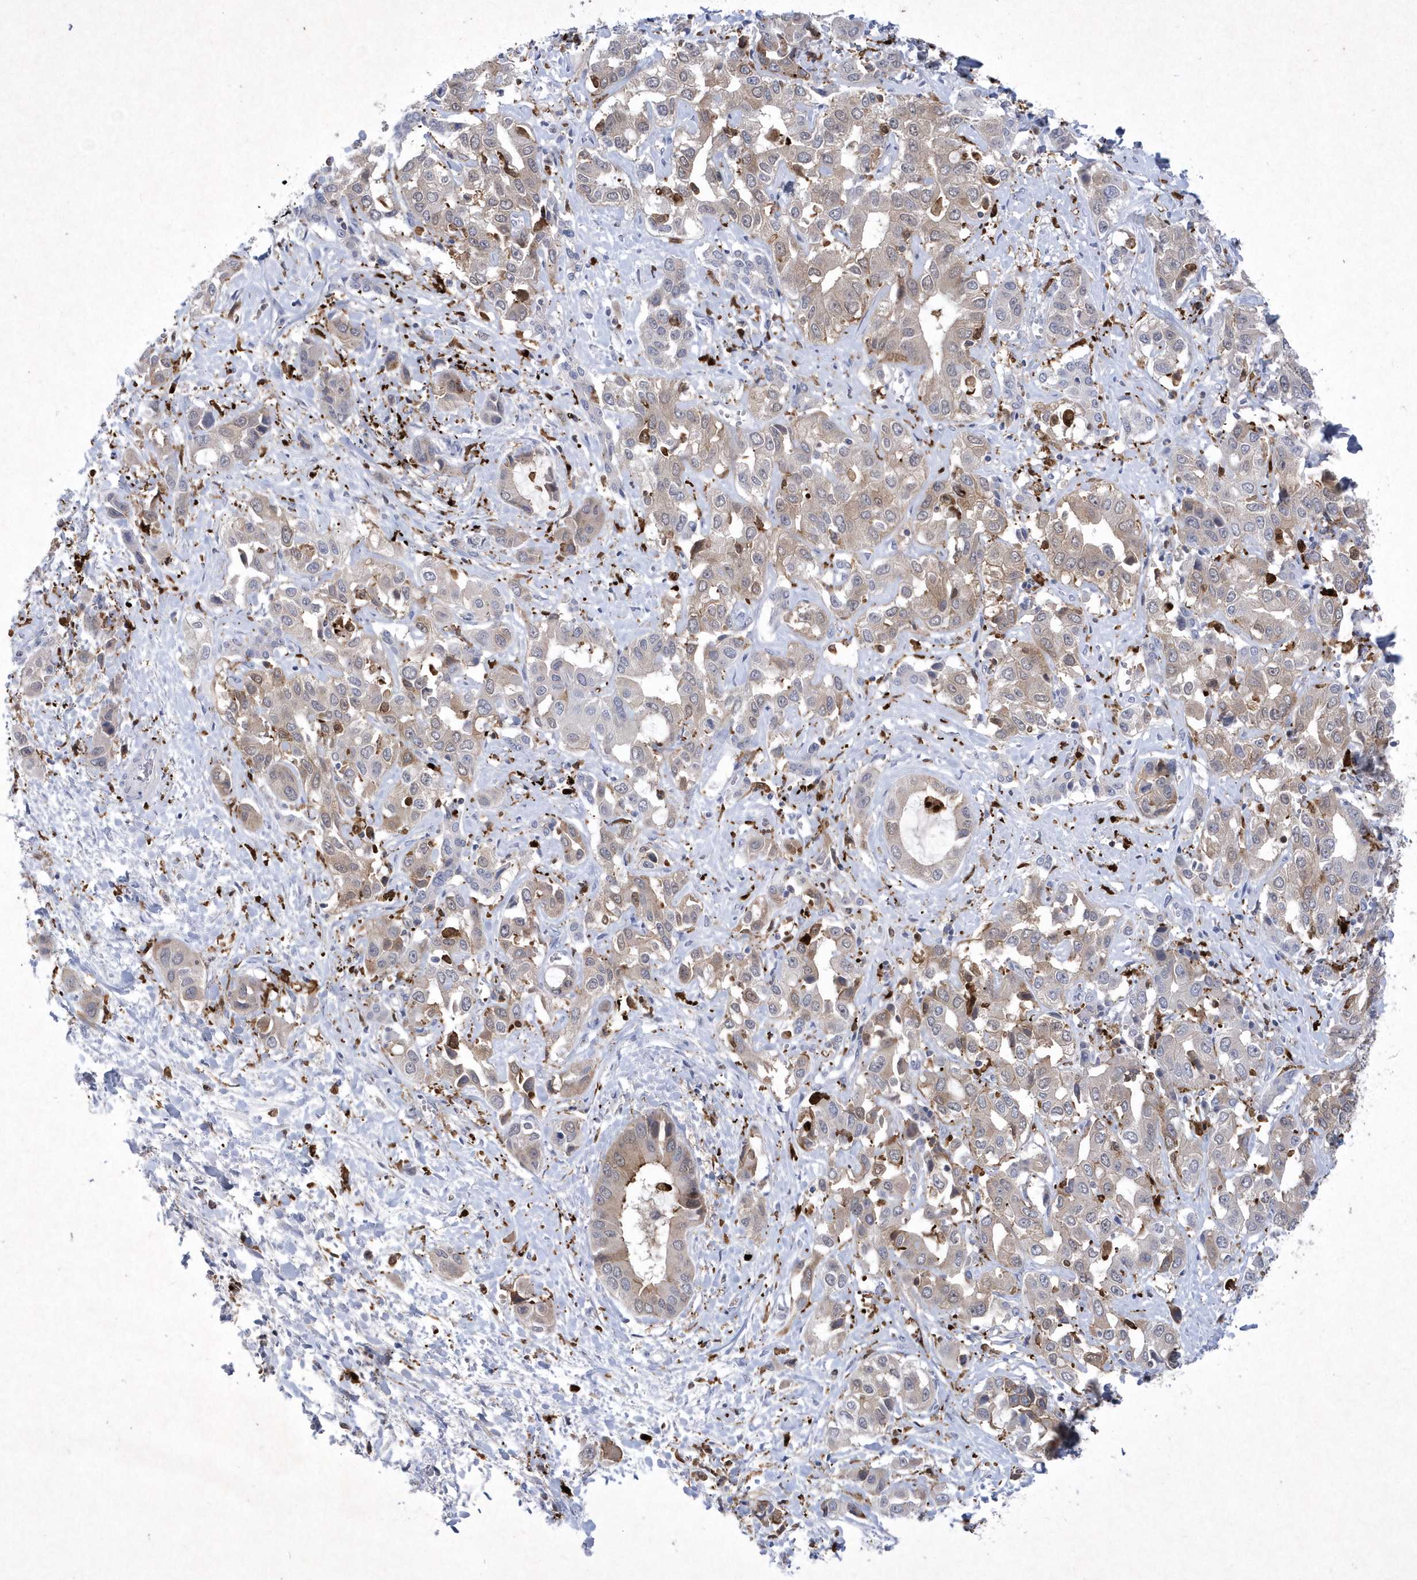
{"staining": {"intensity": "weak", "quantity": "25%-75%", "location": "cytoplasmic/membranous"}, "tissue": "liver cancer", "cell_type": "Tumor cells", "image_type": "cancer", "snomed": [{"axis": "morphology", "description": "Cholangiocarcinoma"}, {"axis": "topography", "description": "Liver"}], "caption": "Tumor cells reveal weak cytoplasmic/membranous positivity in approximately 25%-75% of cells in liver cholangiocarcinoma.", "gene": "BHLHA15", "patient": {"sex": "female", "age": 52}}